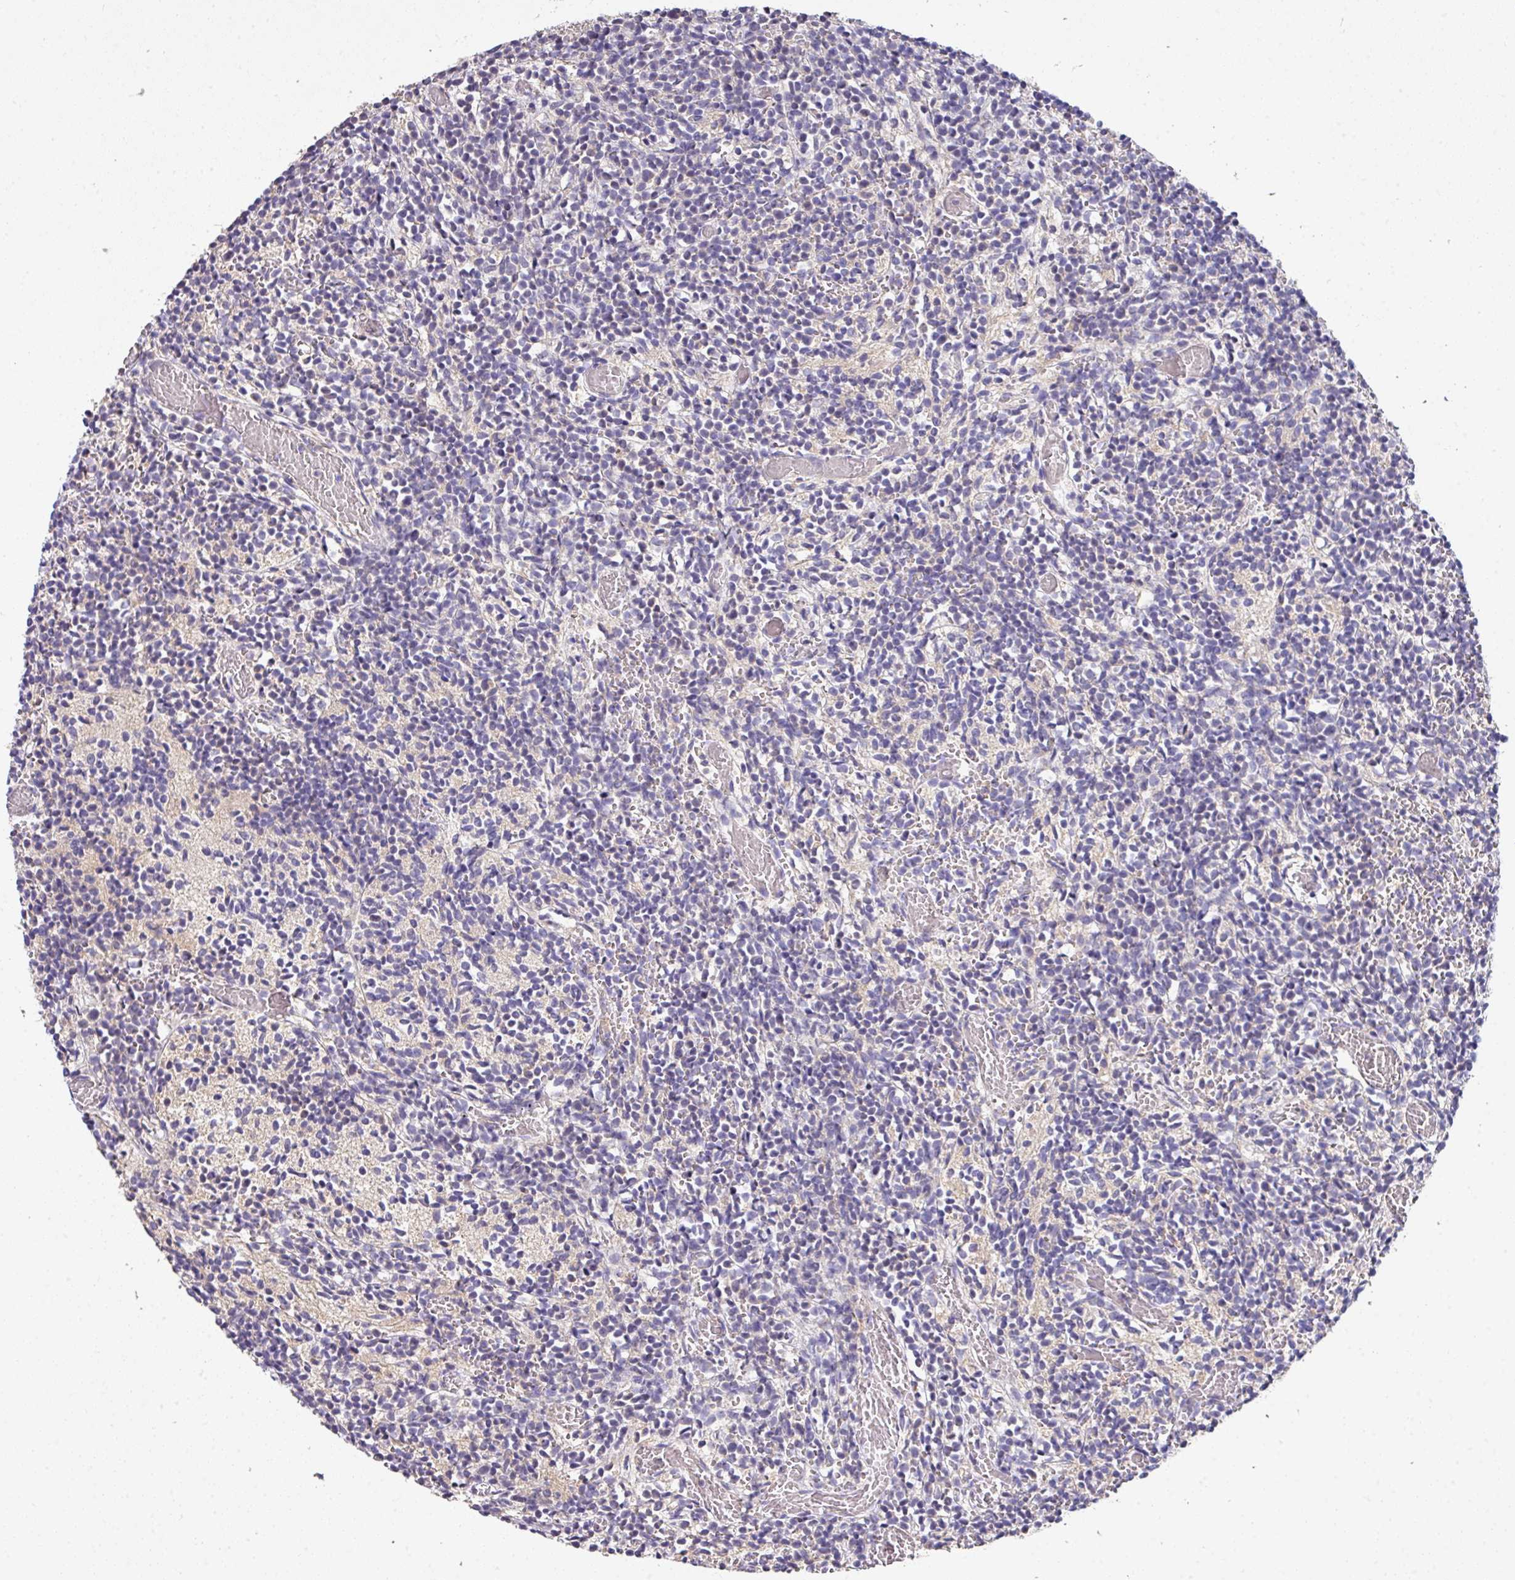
{"staining": {"intensity": "negative", "quantity": "none", "location": "none"}, "tissue": "glioma", "cell_type": "Tumor cells", "image_type": "cancer", "snomed": [{"axis": "morphology", "description": "Glioma, malignant, Low grade"}, {"axis": "topography", "description": "Brain"}], "caption": "The image displays no significant staining in tumor cells of glioma. (Brightfield microscopy of DAB (3,3'-diaminobenzidine) IHC at high magnification).", "gene": "AEBP2", "patient": {"sex": "female", "age": 1}}